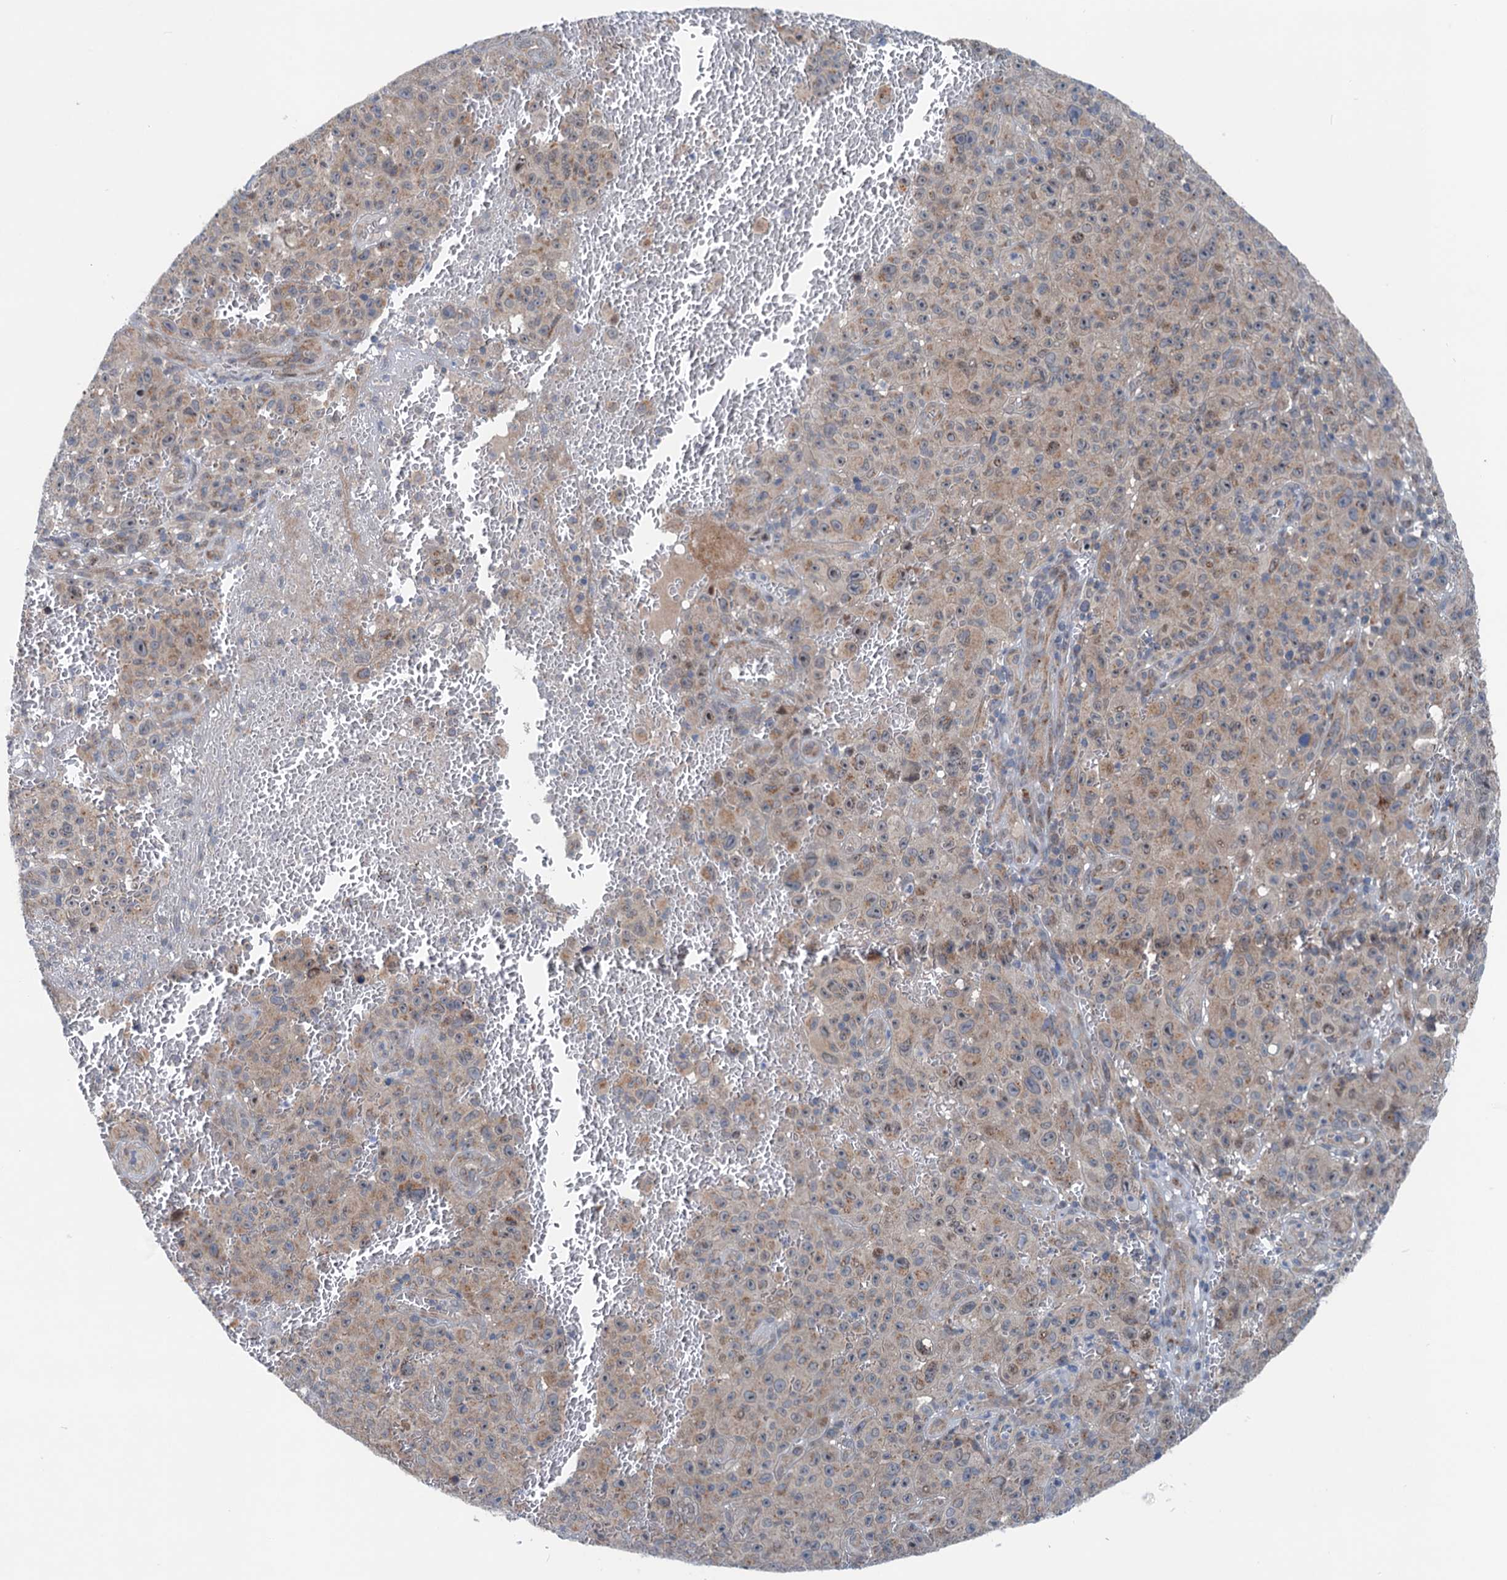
{"staining": {"intensity": "weak", "quantity": "25%-75%", "location": "cytoplasmic/membranous,nuclear"}, "tissue": "melanoma", "cell_type": "Tumor cells", "image_type": "cancer", "snomed": [{"axis": "morphology", "description": "Malignant melanoma, NOS"}, {"axis": "topography", "description": "Skin"}], "caption": "Melanoma stained for a protein demonstrates weak cytoplasmic/membranous and nuclear positivity in tumor cells.", "gene": "DYNC2I2", "patient": {"sex": "female", "age": 82}}